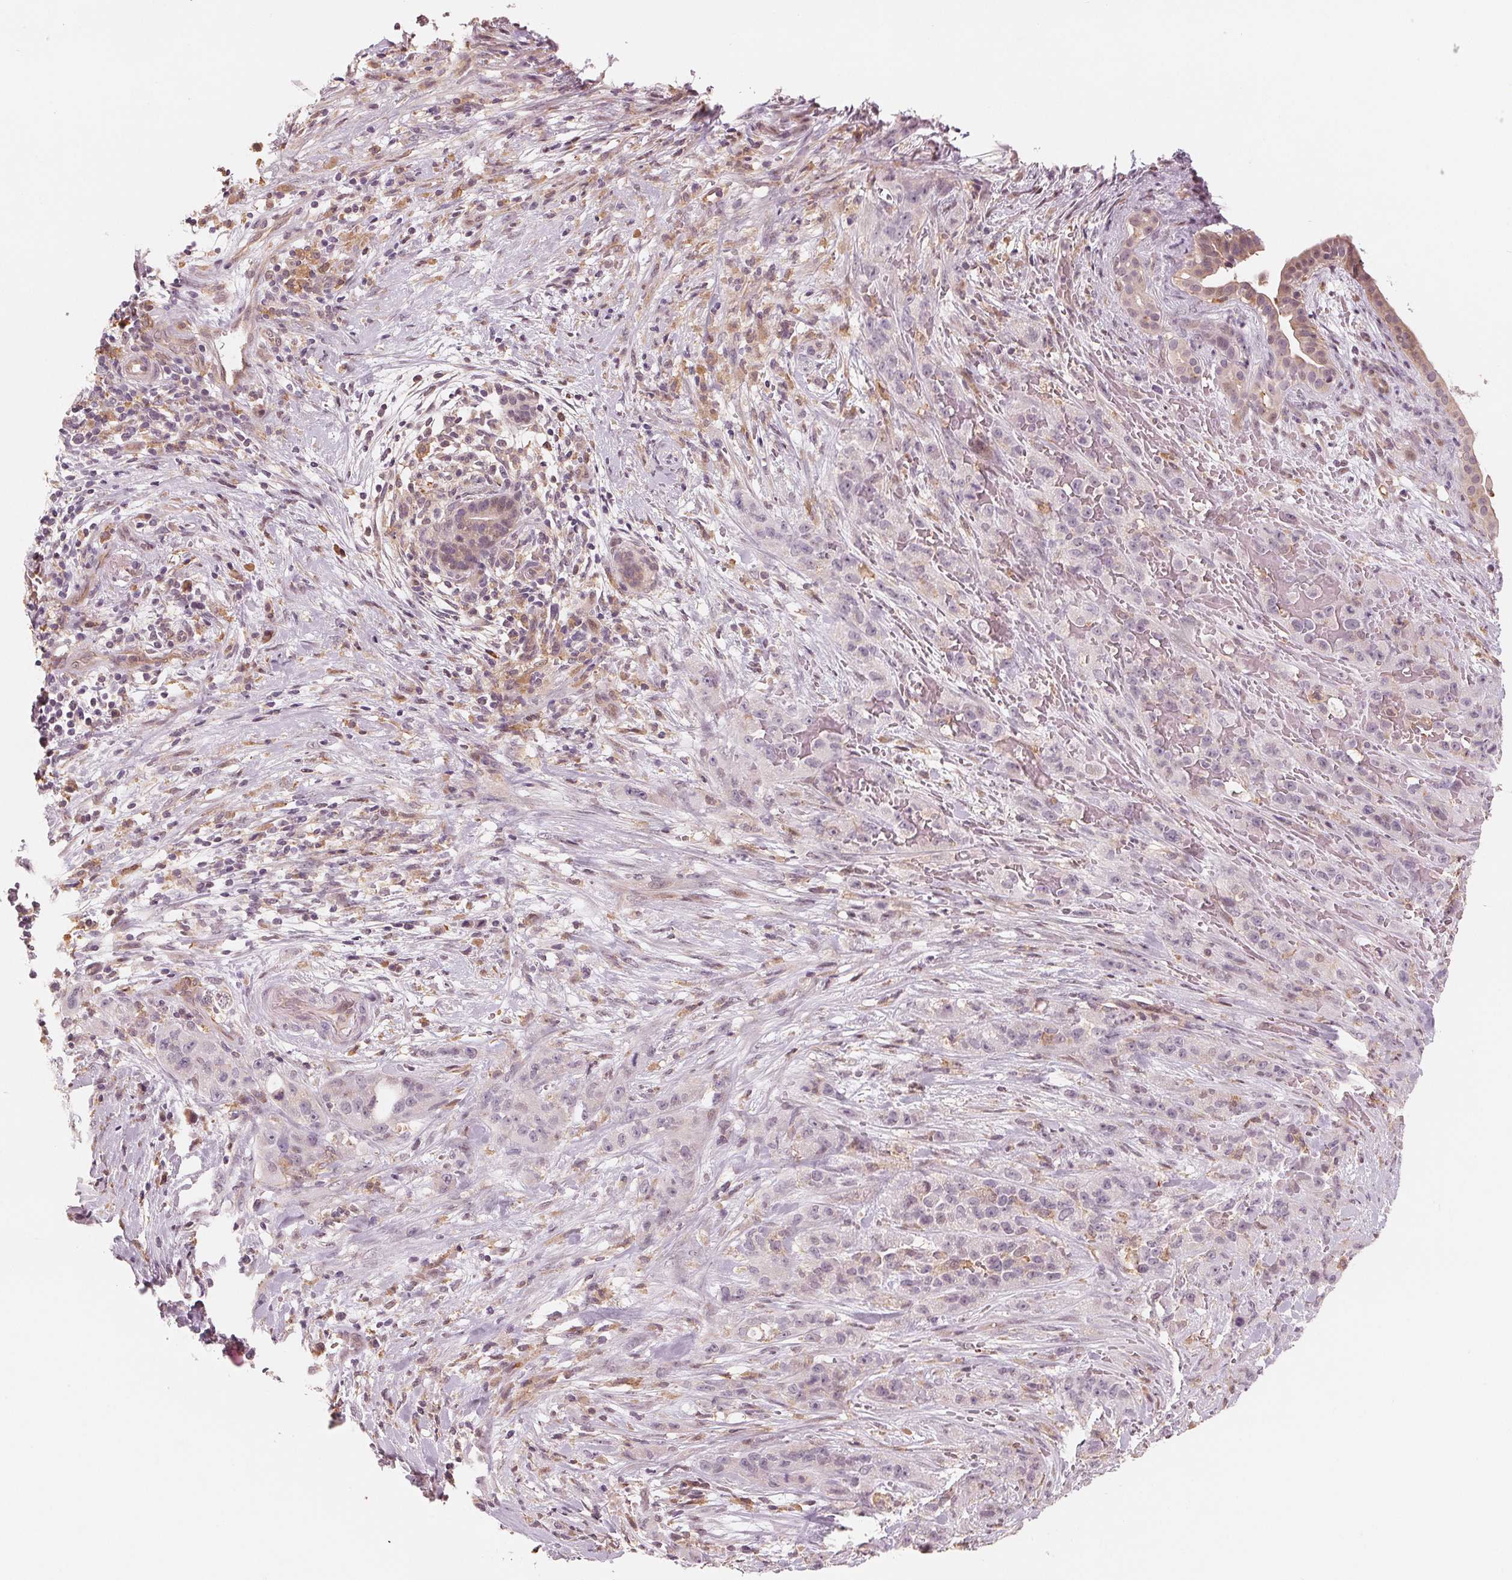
{"staining": {"intensity": "negative", "quantity": "none", "location": "none"}, "tissue": "pancreatic cancer", "cell_type": "Tumor cells", "image_type": "cancer", "snomed": [{"axis": "morphology", "description": "Adenocarcinoma, NOS"}, {"axis": "topography", "description": "Pancreas"}], "caption": "This is an immunohistochemistry (IHC) micrograph of pancreatic adenocarcinoma. There is no staining in tumor cells.", "gene": "IL9R", "patient": {"sex": "male", "age": 44}}